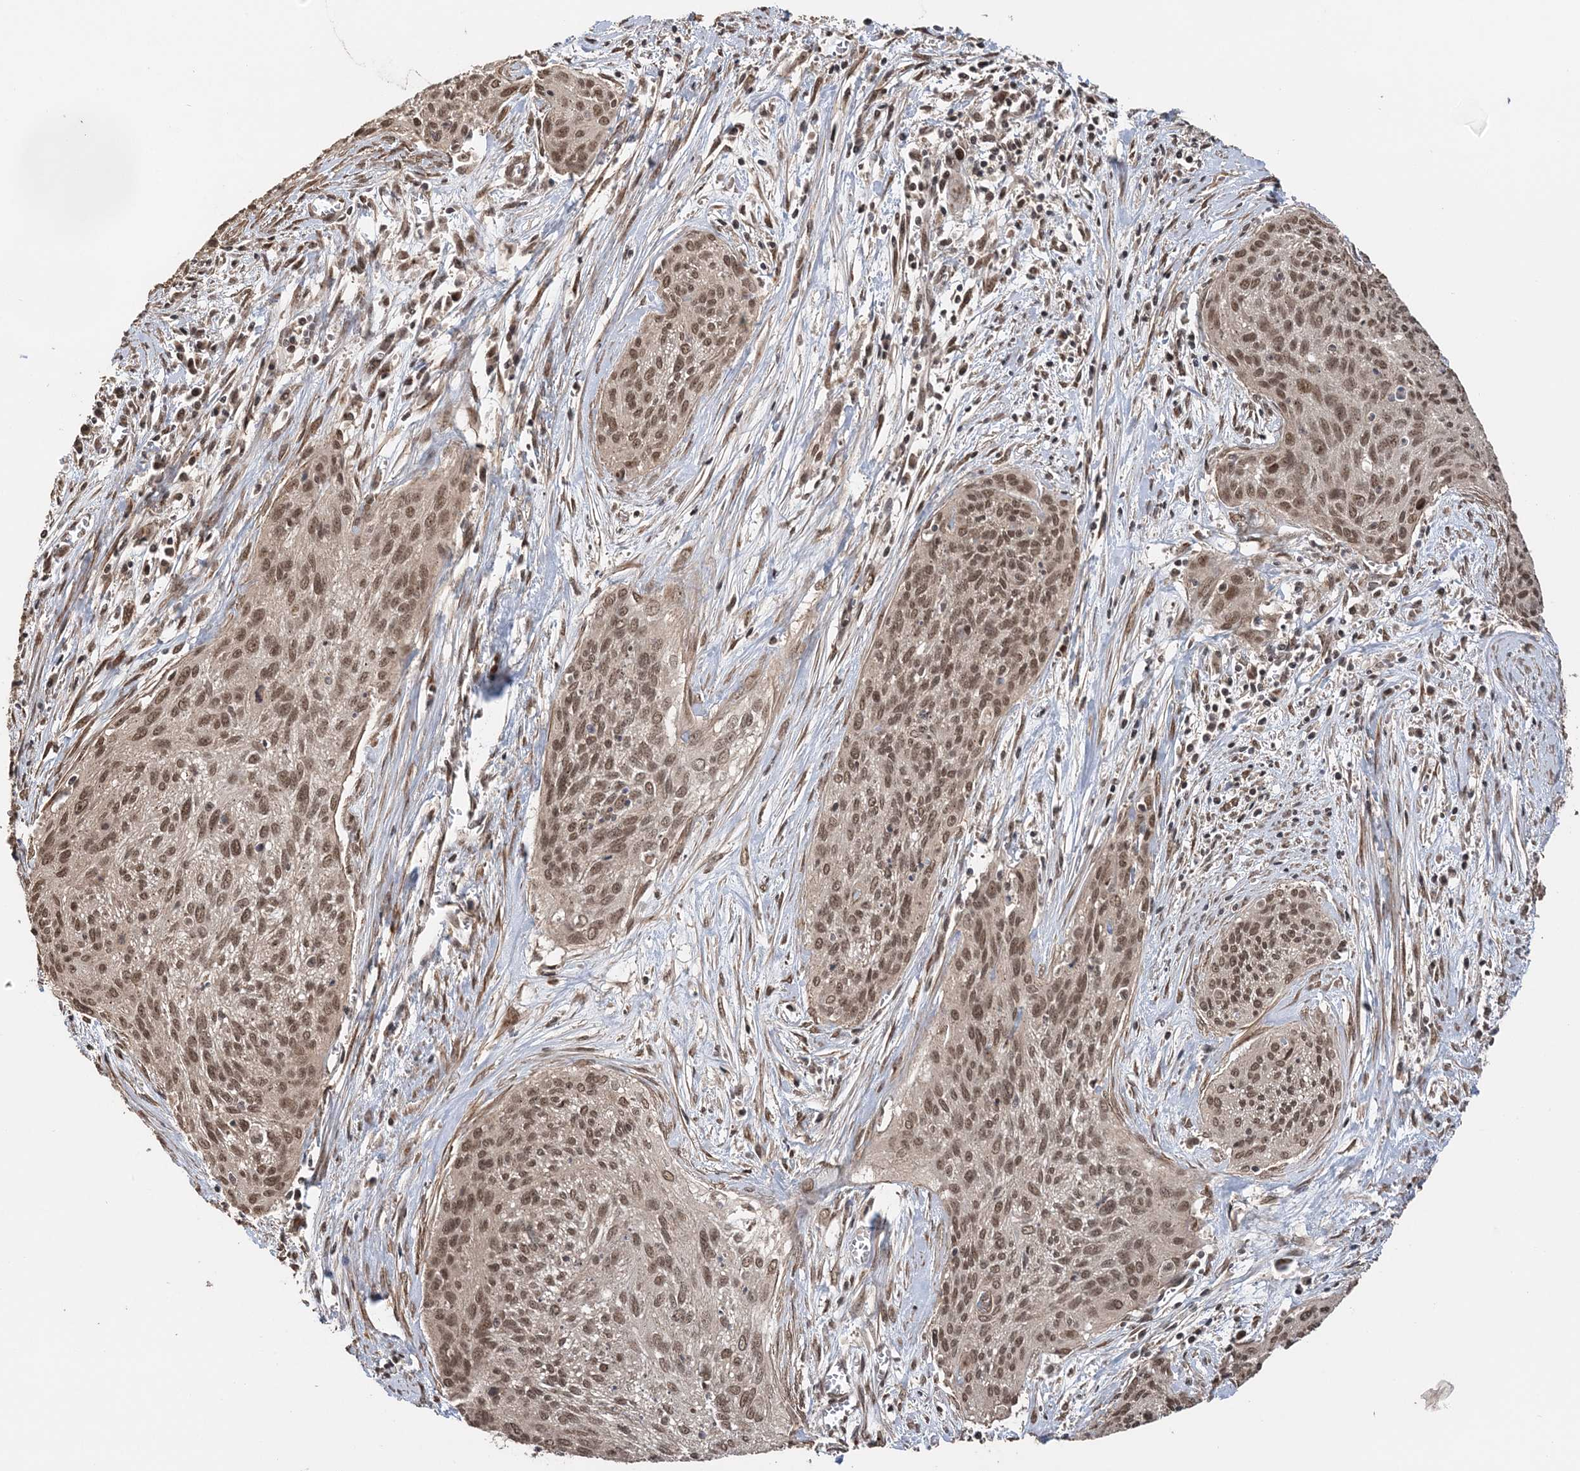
{"staining": {"intensity": "moderate", "quantity": ">75%", "location": "nuclear"}, "tissue": "cervical cancer", "cell_type": "Tumor cells", "image_type": "cancer", "snomed": [{"axis": "morphology", "description": "Squamous cell carcinoma, NOS"}, {"axis": "topography", "description": "Cervix"}], "caption": "This micrograph demonstrates squamous cell carcinoma (cervical) stained with immunohistochemistry (IHC) to label a protein in brown. The nuclear of tumor cells show moderate positivity for the protein. Nuclei are counter-stained blue.", "gene": "TSHZ2", "patient": {"sex": "female", "age": 55}}